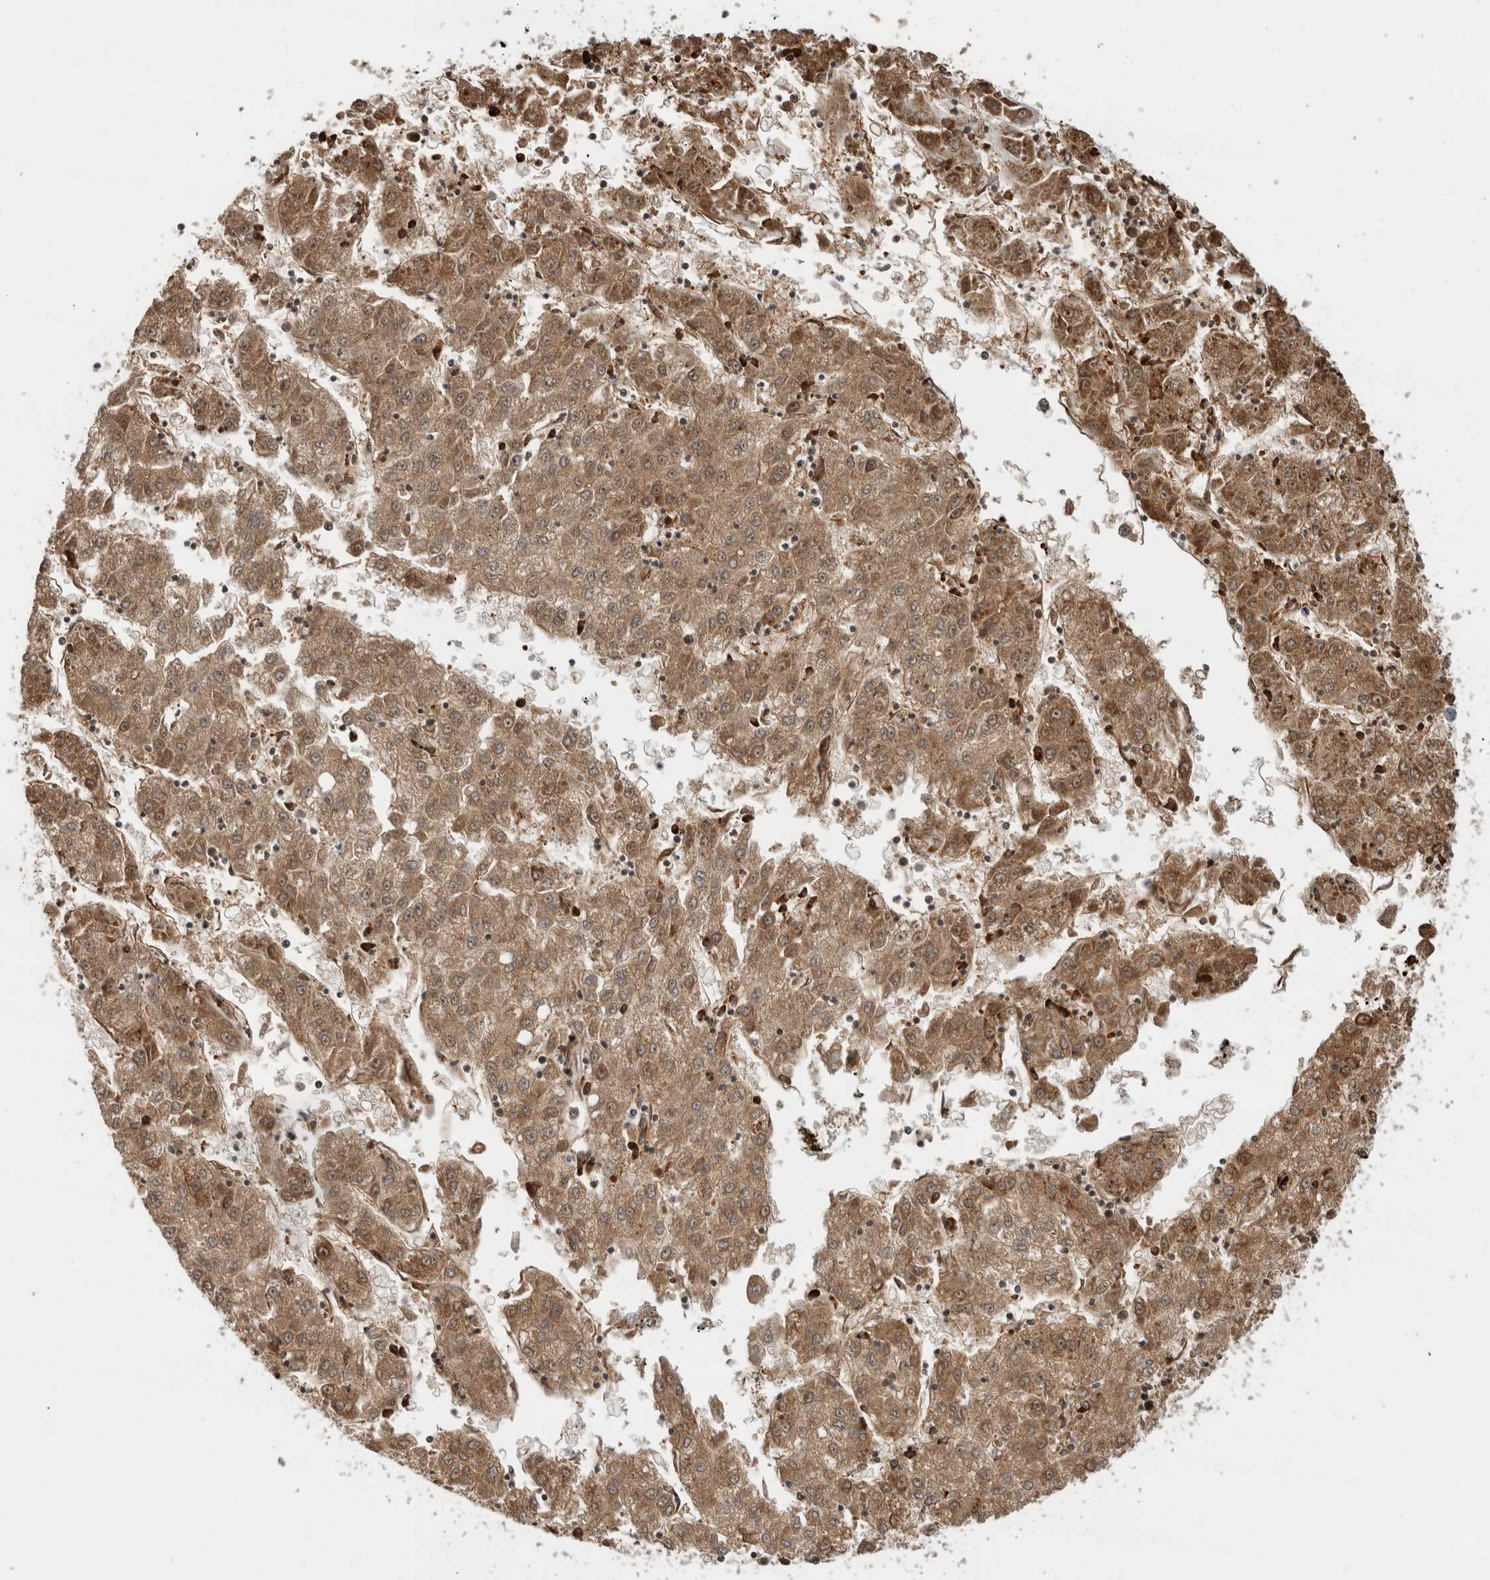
{"staining": {"intensity": "moderate", "quantity": ">75%", "location": "cytoplasmic/membranous"}, "tissue": "liver cancer", "cell_type": "Tumor cells", "image_type": "cancer", "snomed": [{"axis": "morphology", "description": "Carcinoma, Hepatocellular, NOS"}, {"axis": "topography", "description": "Liver"}], "caption": "Protein expression analysis of hepatocellular carcinoma (liver) demonstrates moderate cytoplasmic/membranous positivity in about >75% of tumor cells.", "gene": "TUBD1", "patient": {"sex": "male", "age": 72}}